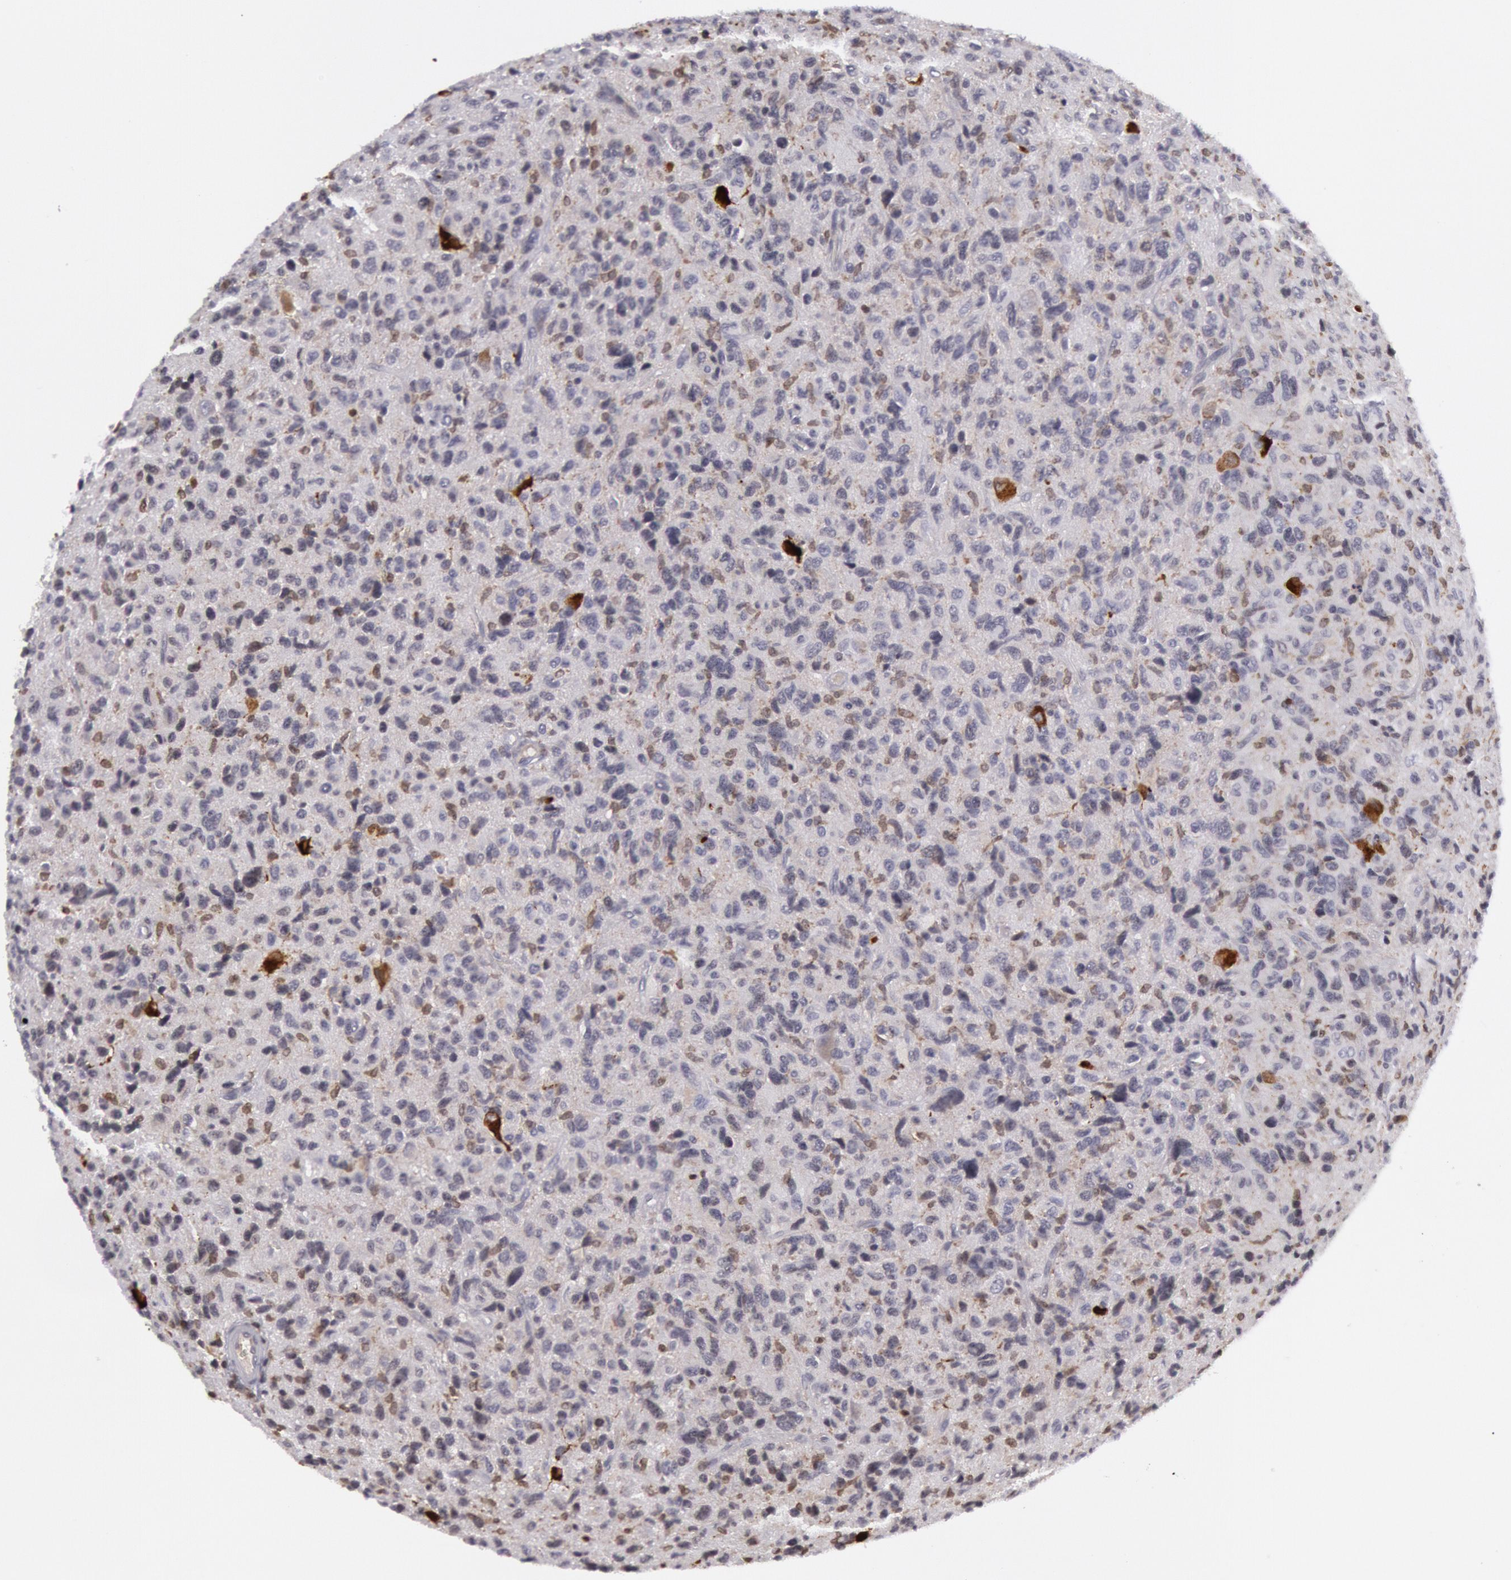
{"staining": {"intensity": "strong", "quantity": "<25%", "location": "cytoplasmic/membranous"}, "tissue": "glioma", "cell_type": "Tumor cells", "image_type": "cancer", "snomed": [{"axis": "morphology", "description": "Glioma, malignant, High grade"}, {"axis": "topography", "description": "Brain"}], "caption": "Protein expression analysis of human malignant glioma (high-grade) reveals strong cytoplasmic/membranous expression in about <25% of tumor cells. (brown staining indicates protein expression, while blue staining denotes nuclei).", "gene": "PTGS2", "patient": {"sex": "female", "age": 60}}